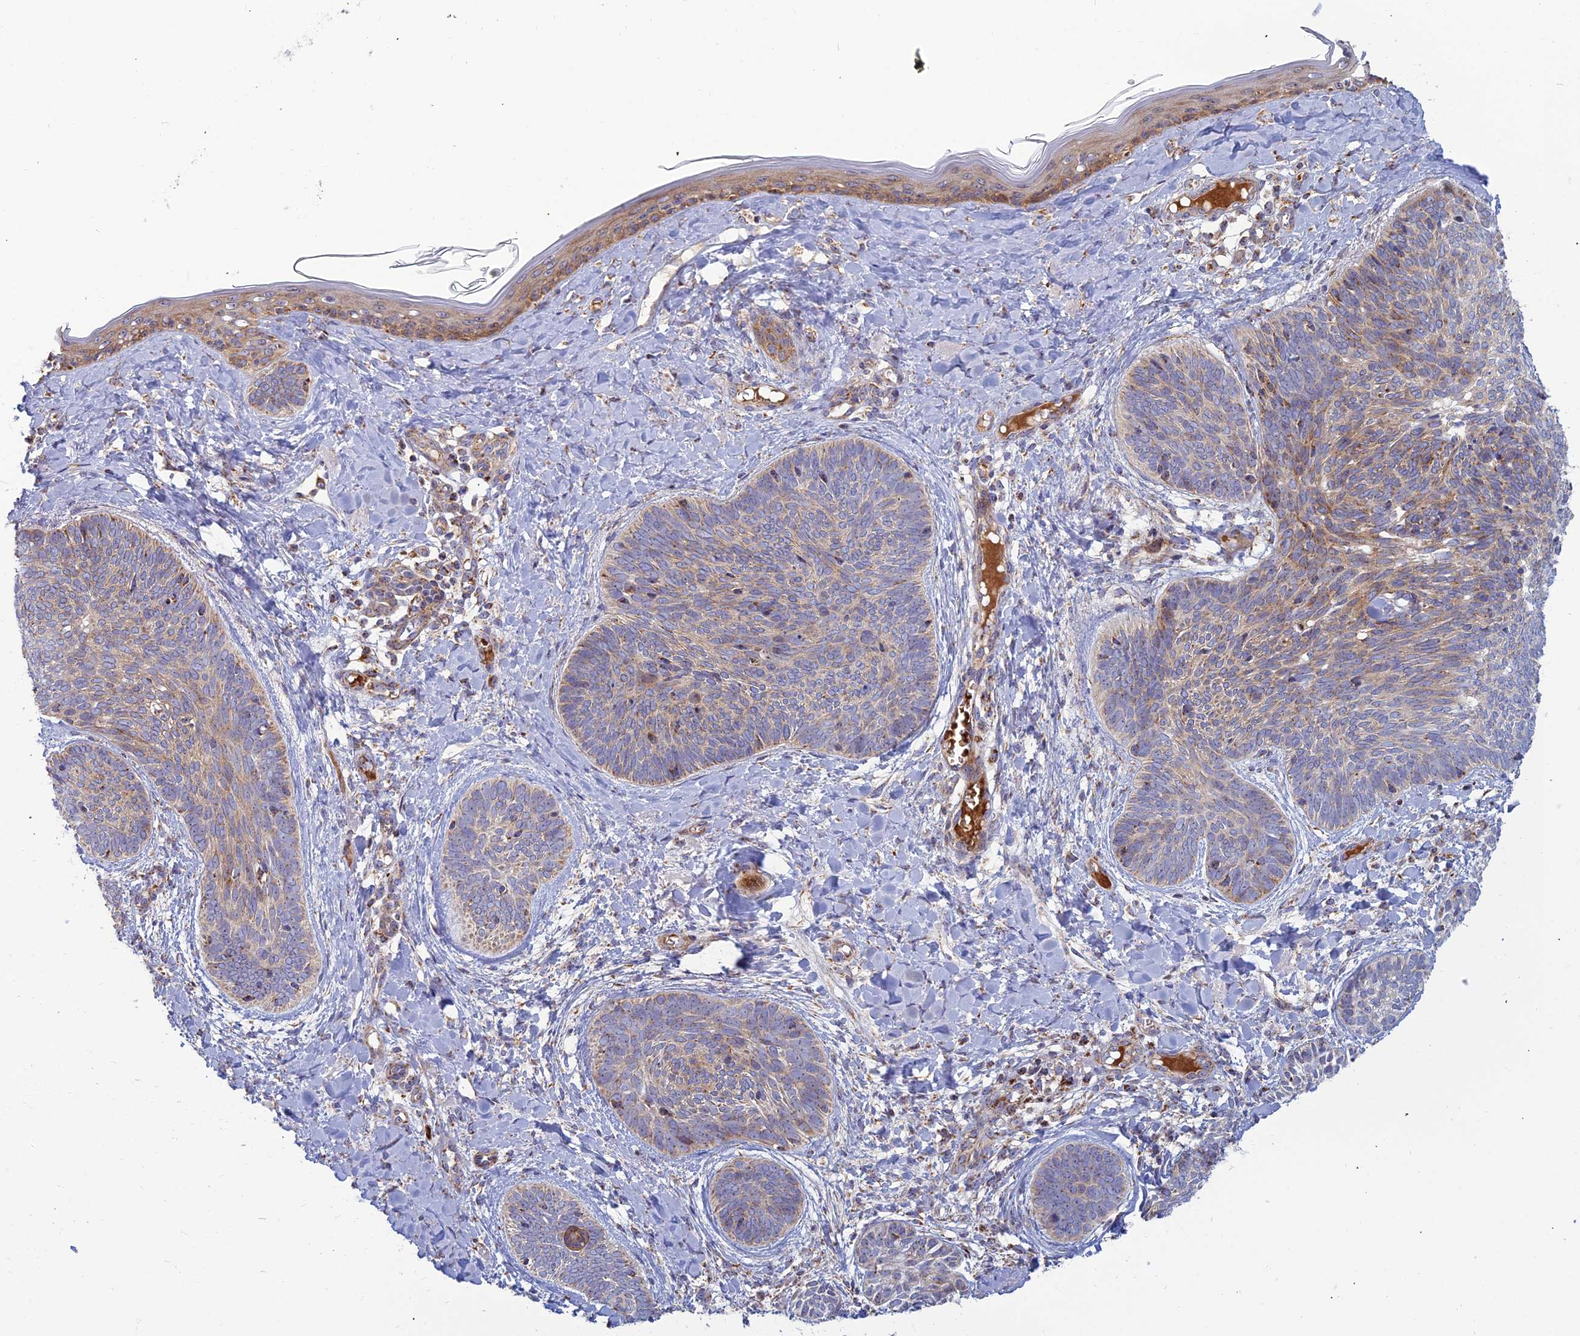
{"staining": {"intensity": "moderate", "quantity": "25%-75%", "location": "cytoplasmic/membranous"}, "tissue": "skin cancer", "cell_type": "Tumor cells", "image_type": "cancer", "snomed": [{"axis": "morphology", "description": "Basal cell carcinoma"}, {"axis": "topography", "description": "Skin"}], "caption": "Tumor cells reveal medium levels of moderate cytoplasmic/membranous staining in approximately 25%-75% of cells in human skin cancer (basal cell carcinoma). The staining was performed using DAB to visualize the protein expression in brown, while the nuclei were stained in blue with hematoxylin (Magnification: 20x).", "gene": "SLC35F4", "patient": {"sex": "female", "age": 81}}